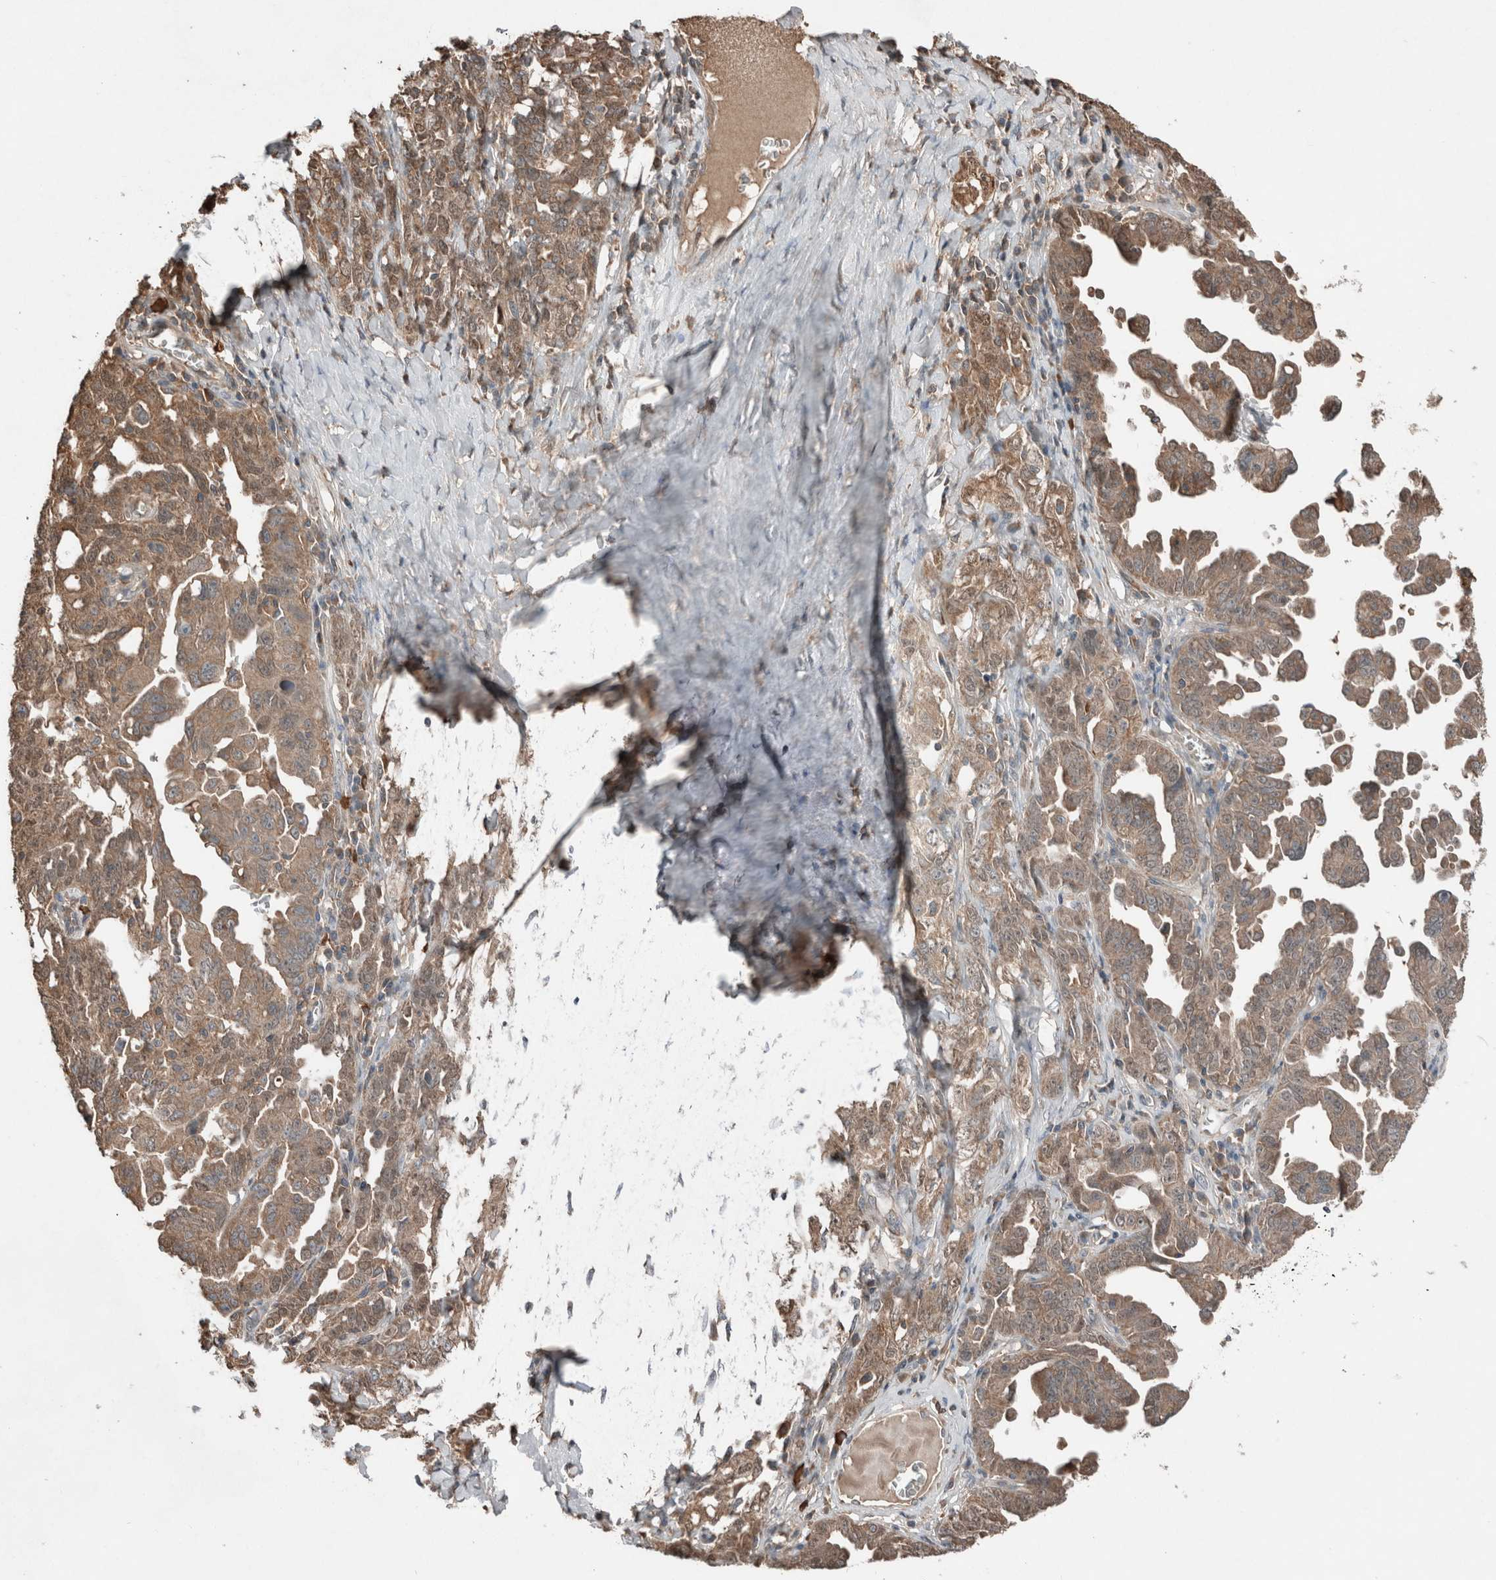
{"staining": {"intensity": "moderate", "quantity": ">75%", "location": "cytoplasmic/membranous"}, "tissue": "ovarian cancer", "cell_type": "Tumor cells", "image_type": "cancer", "snomed": [{"axis": "morphology", "description": "Carcinoma, endometroid"}, {"axis": "topography", "description": "Ovary"}], "caption": "Ovarian endometroid carcinoma stained for a protein (brown) reveals moderate cytoplasmic/membranous positive expression in about >75% of tumor cells.", "gene": "KLK14", "patient": {"sex": "female", "age": 62}}